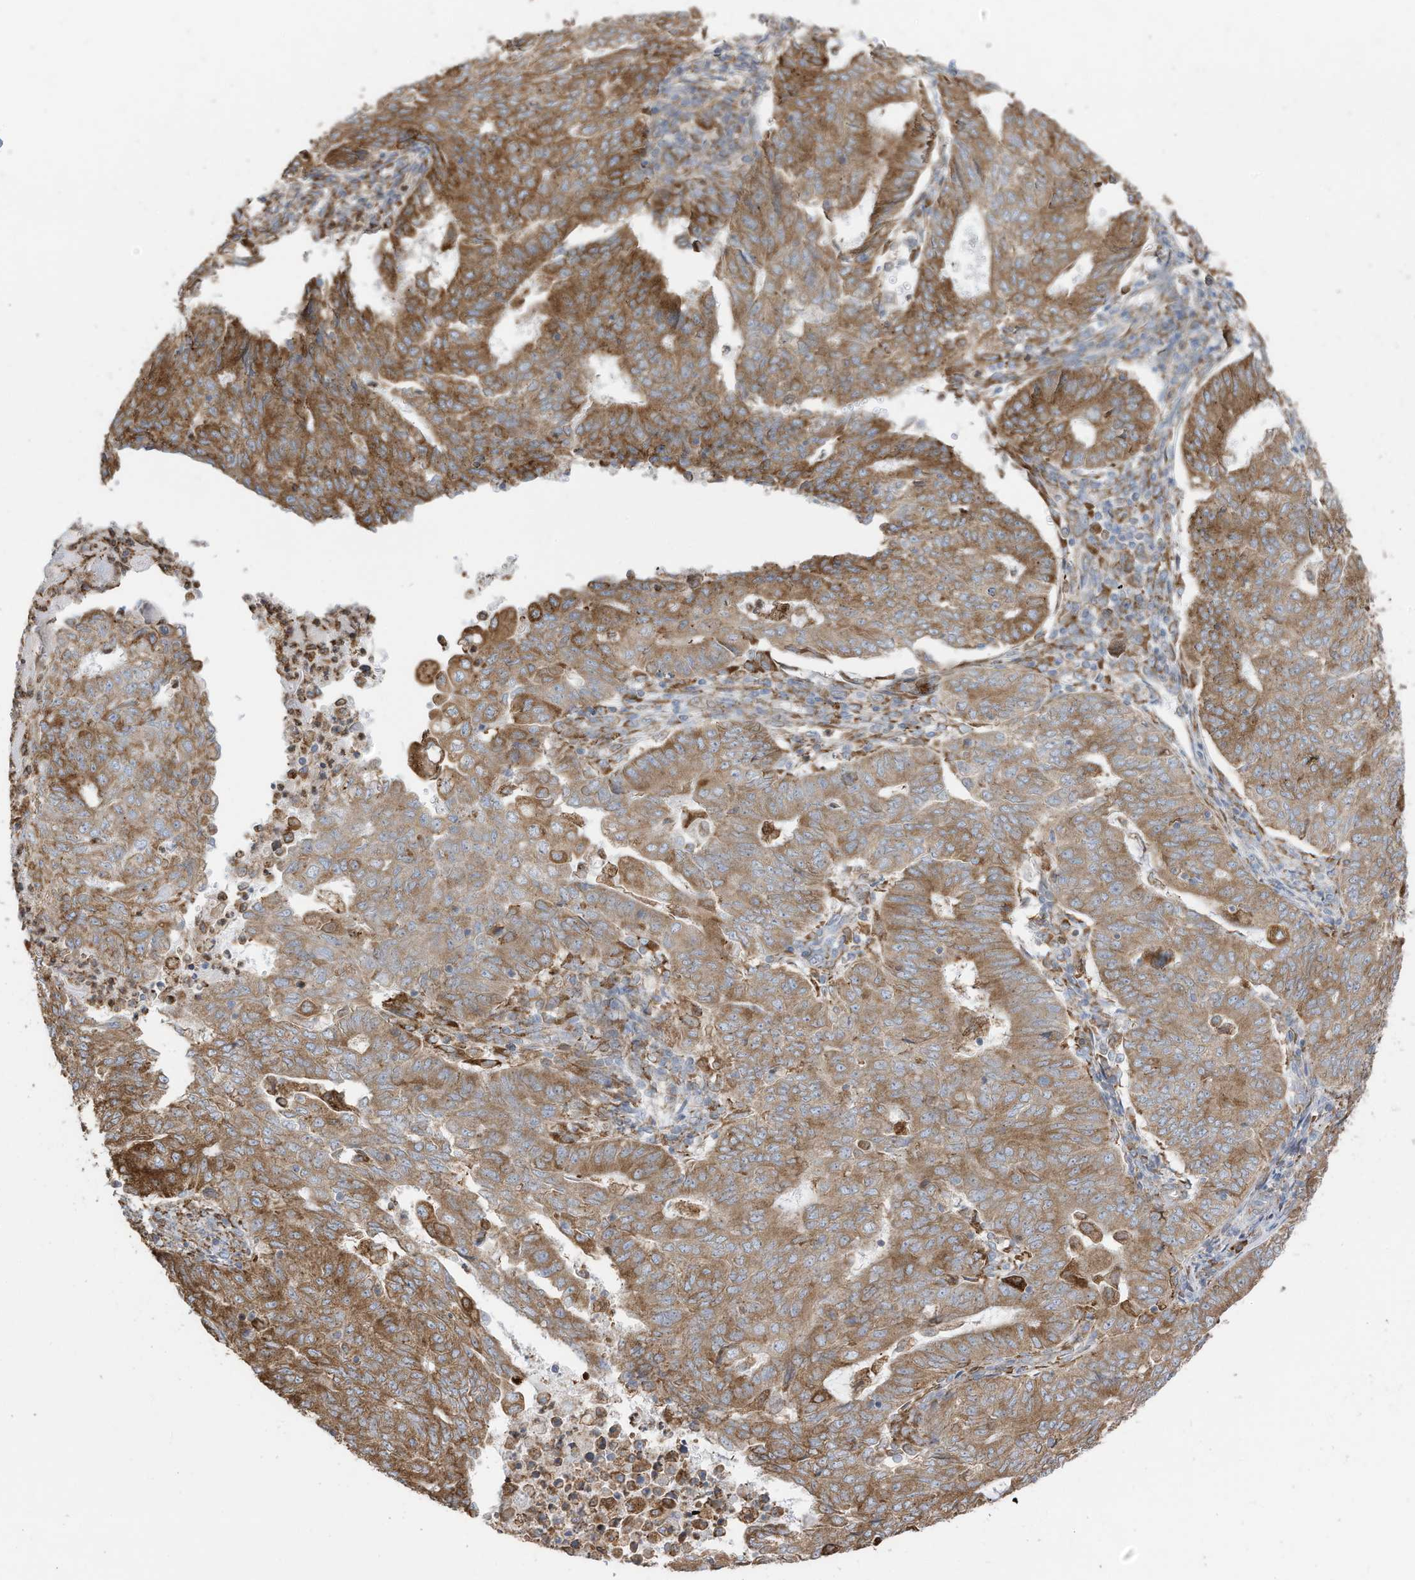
{"staining": {"intensity": "moderate", "quantity": ">75%", "location": "cytoplasmic/membranous"}, "tissue": "endometrial cancer", "cell_type": "Tumor cells", "image_type": "cancer", "snomed": [{"axis": "morphology", "description": "Adenocarcinoma, NOS"}, {"axis": "topography", "description": "Endometrium"}], "caption": "Human adenocarcinoma (endometrial) stained for a protein (brown) shows moderate cytoplasmic/membranous positive expression in approximately >75% of tumor cells.", "gene": "ZNF354C", "patient": {"sex": "female", "age": 32}}